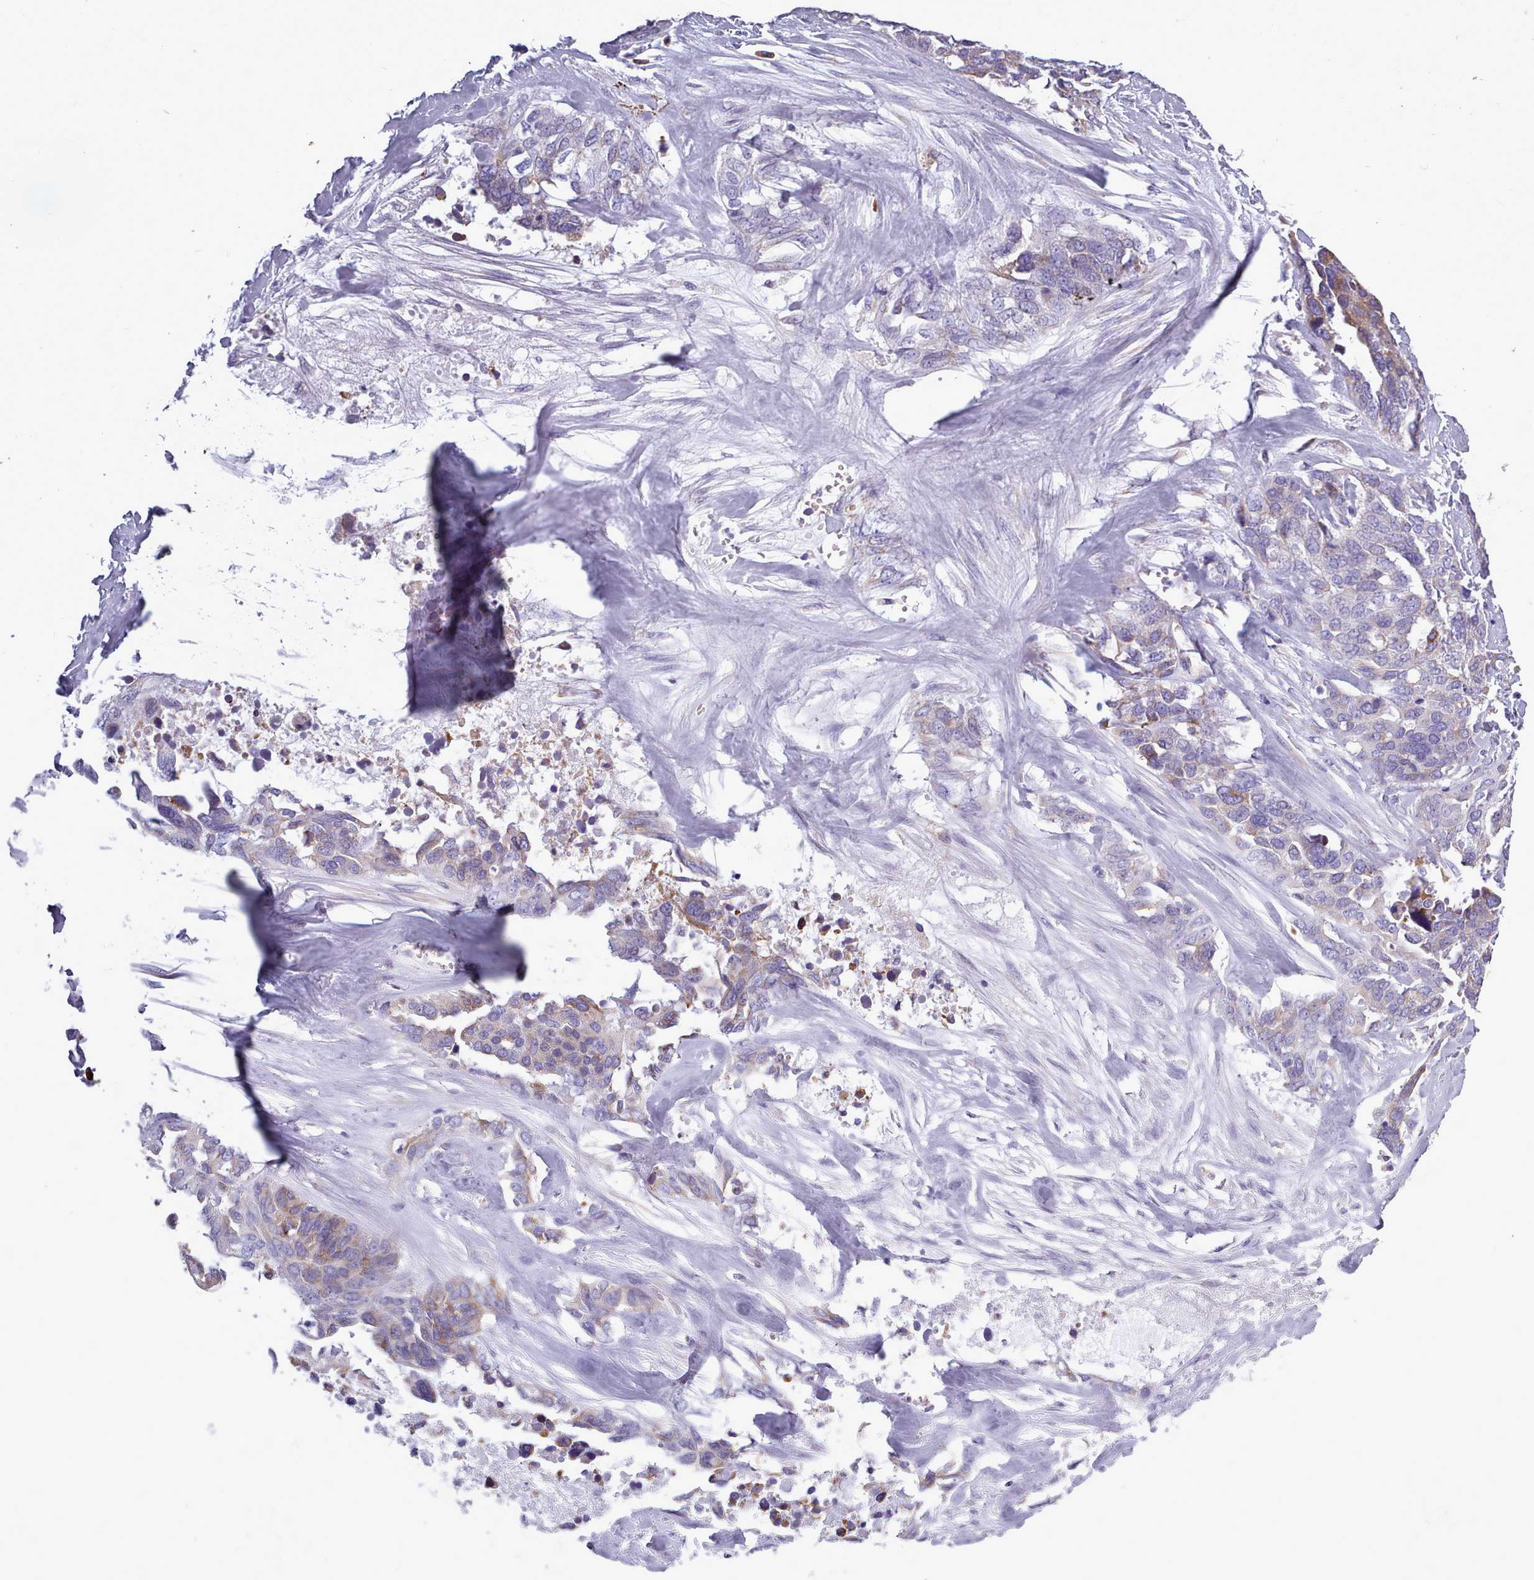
{"staining": {"intensity": "weak", "quantity": "25%-75%", "location": "cytoplasmic/membranous"}, "tissue": "ovarian cancer", "cell_type": "Tumor cells", "image_type": "cancer", "snomed": [{"axis": "morphology", "description": "Cystadenocarcinoma, serous, NOS"}, {"axis": "topography", "description": "Ovary"}], "caption": "Serous cystadenocarcinoma (ovarian) stained with a protein marker reveals weak staining in tumor cells.", "gene": "XKR8", "patient": {"sex": "female", "age": 44}}